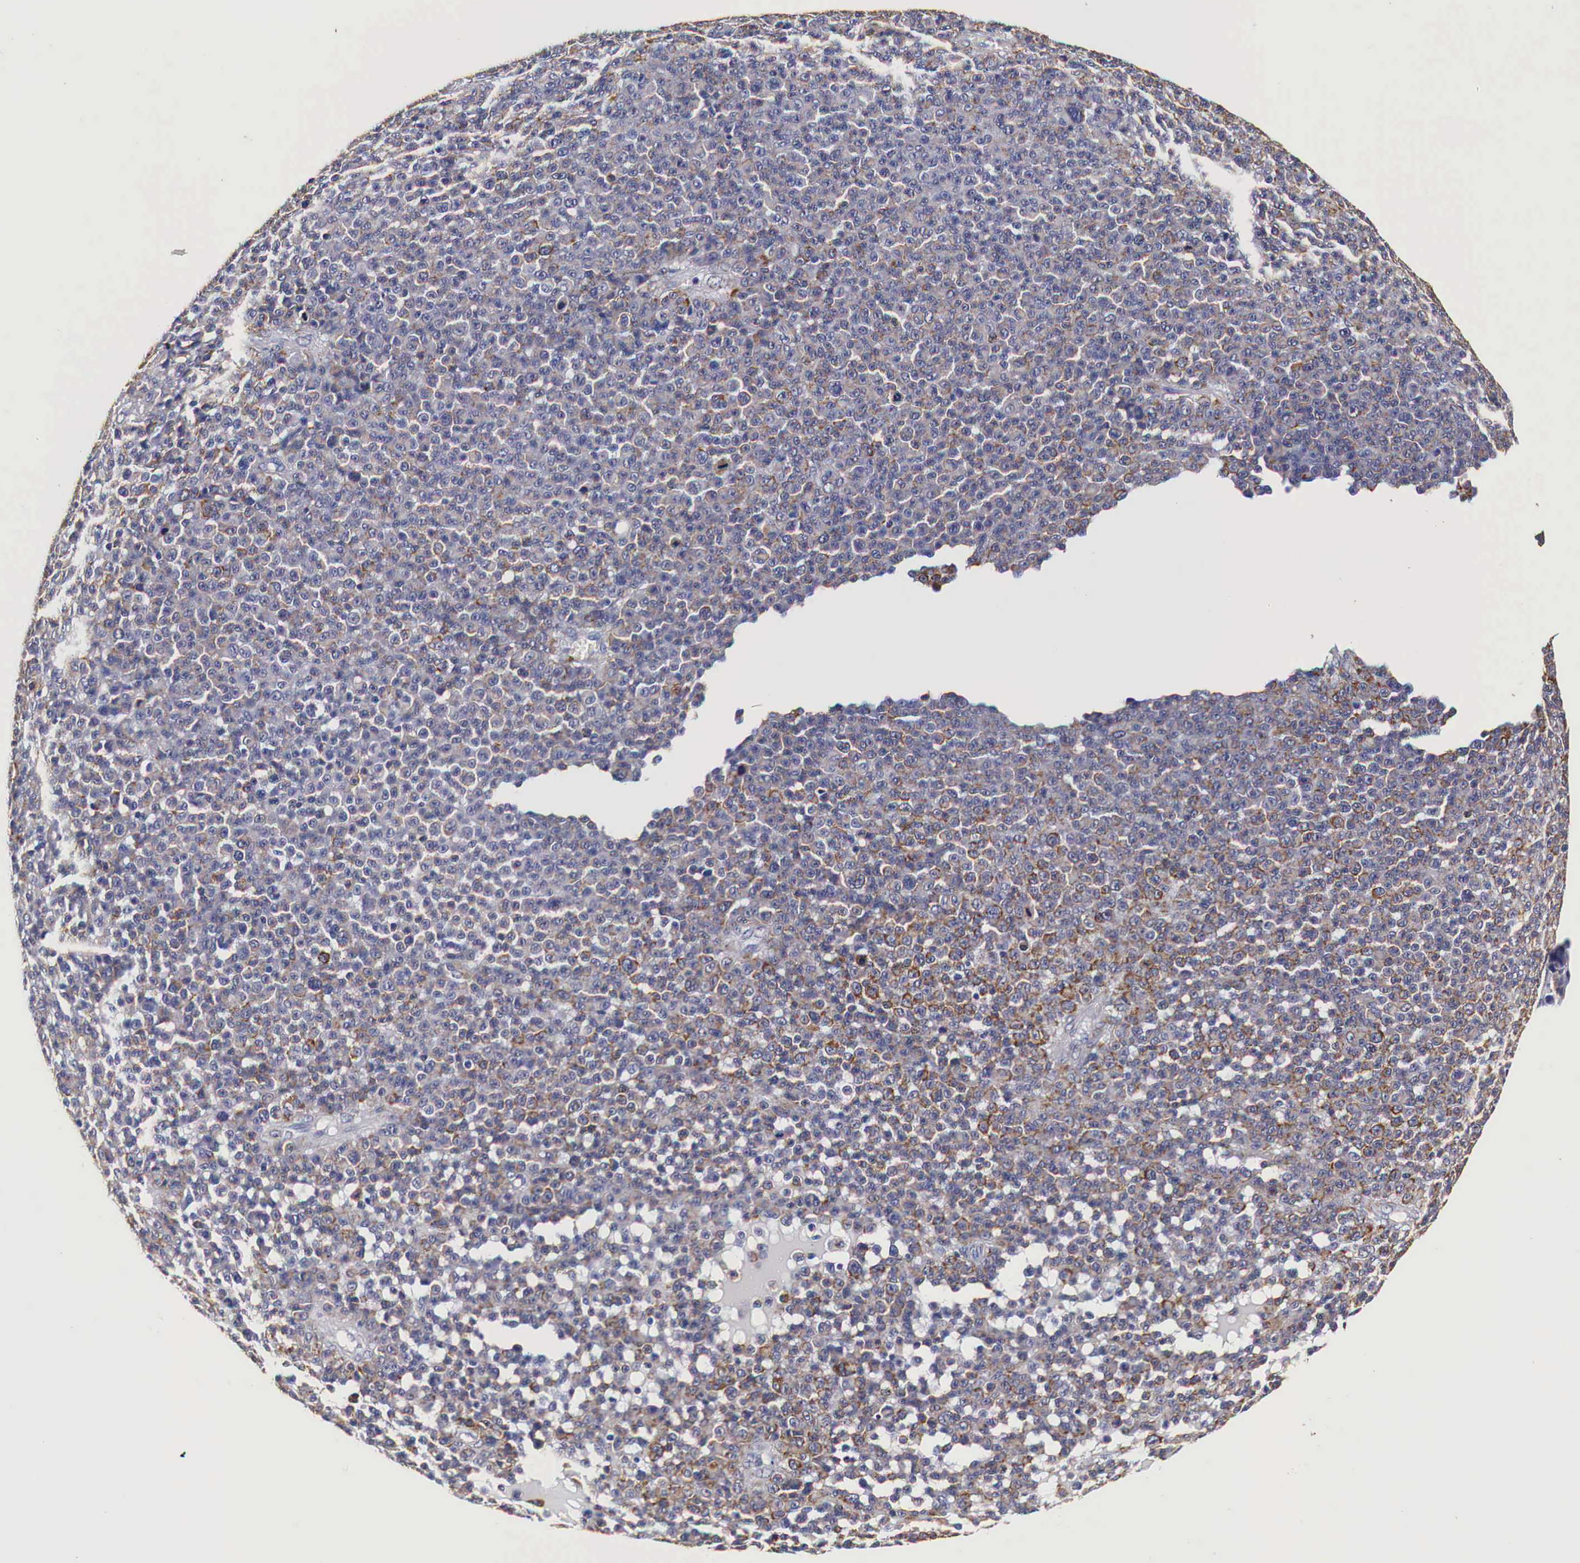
{"staining": {"intensity": "moderate", "quantity": "25%-75%", "location": "cytoplasmic/membranous"}, "tissue": "melanoma", "cell_type": "Tumor cells", "image_type": "cancer", "snomed": [{"axis": "morphology", "description": "Malignant melanoma, Metastatic site"}, {"axis": "topography", "description": "Skin"}], "caption": "An image of human melanoma stained for a protein demonstrates moderate cytoplasmic/membranous brown staining in tumor cells.", "gene": "CKAP4", "patient": {"sex": "male", "age": 32}}